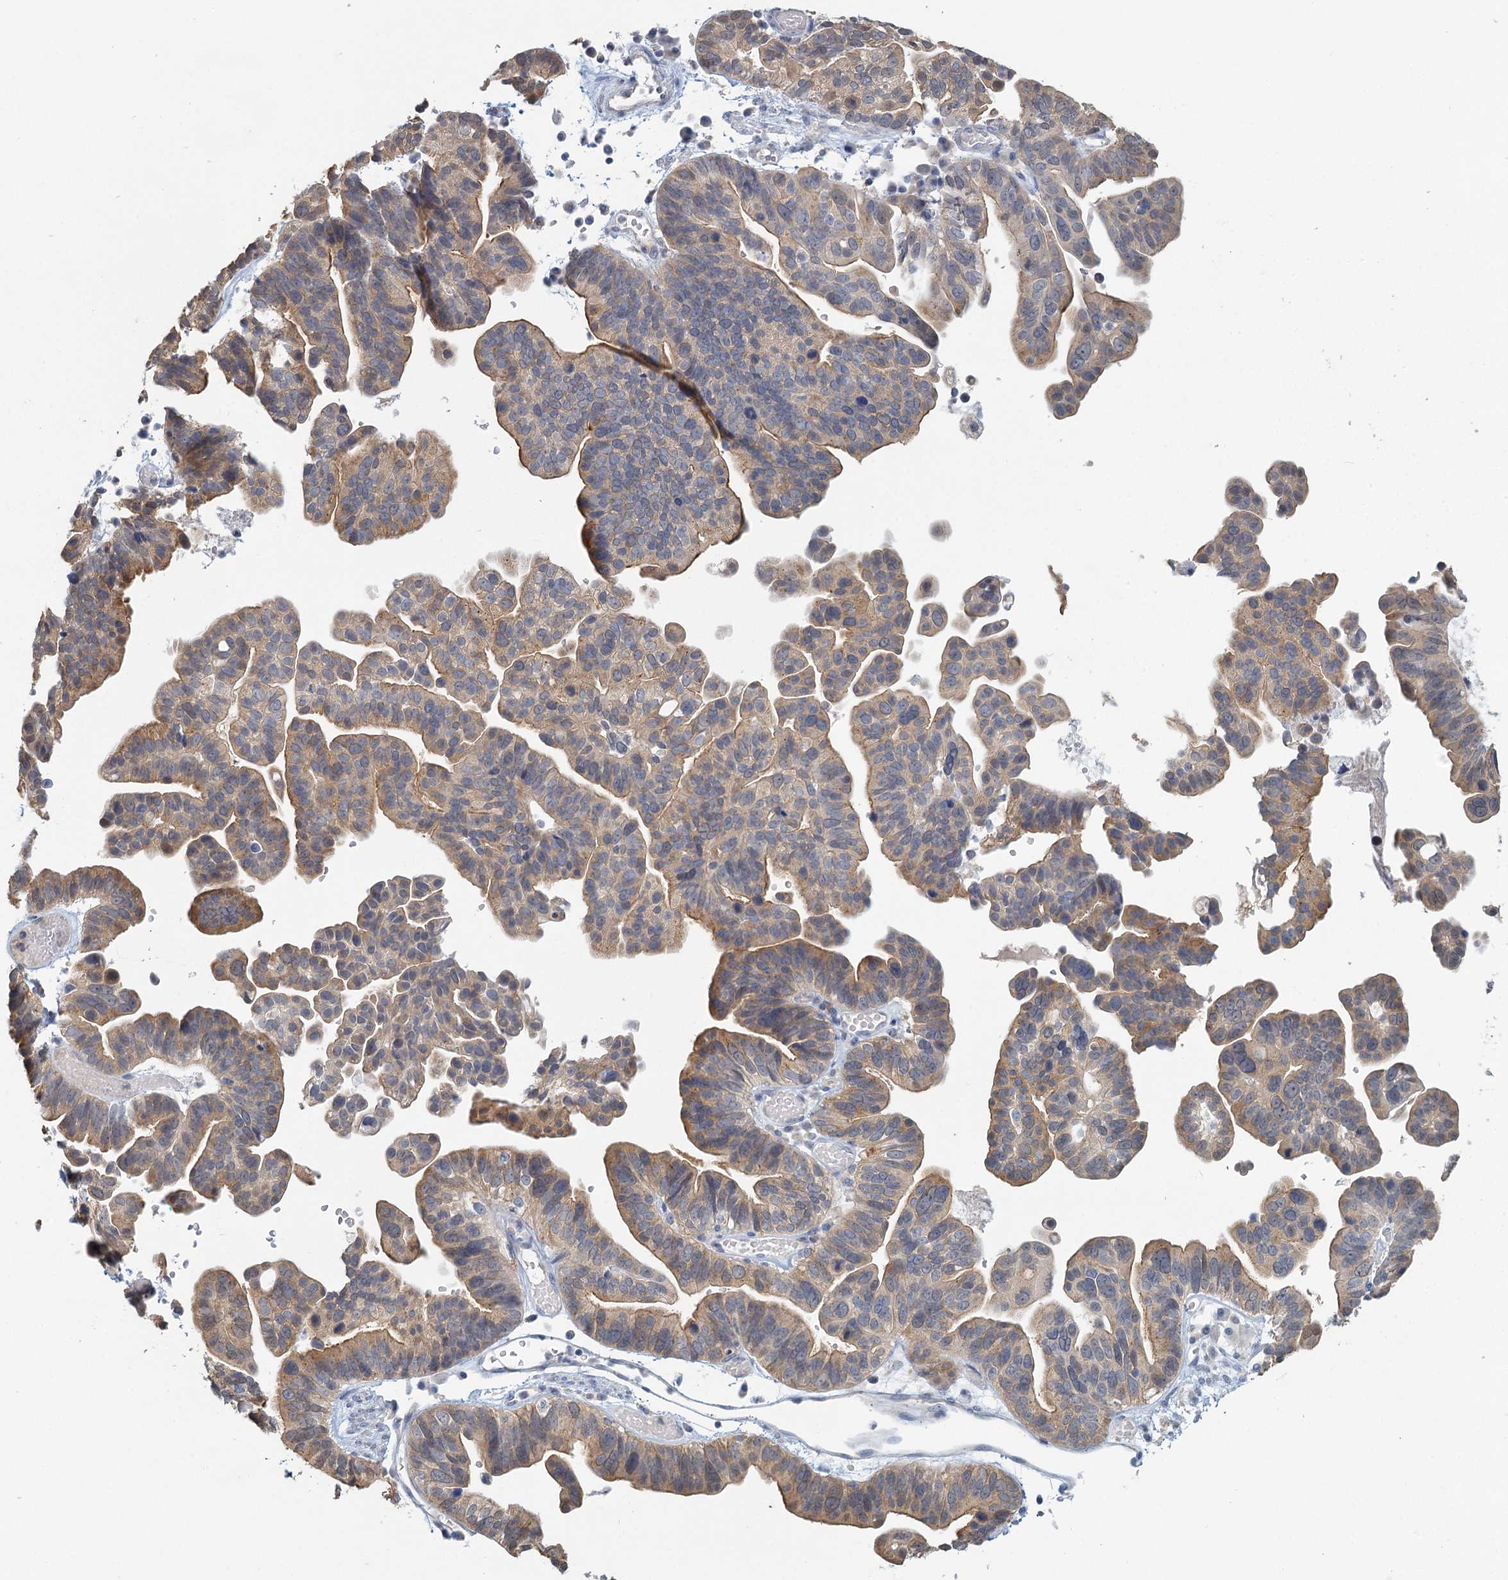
{"staining": {"intensity": "moderate", "quantity": "25%-75%", "location": "cytoplasmic/membranous"}, "tissue": "ovarian cancer", "cell_type": "Tumor cells", "image_type": "cancer", "snomed": [{"axis": "morphology", "description": "Cystadenocarcinoma, serous, NOS"}, {"axis": "topography", "description": "Ovary"}], "caption": "IHC (DAB (3,3'-diaminobenzidine)) staining of human serous cystadenocarcinoma (ovarian) displays moderate cytoplasmic/membranous protein positivity in about 25%-75% of tumor cells.", "gene": "MYO7B", "patient": {"sex": "female", "age": 56}}